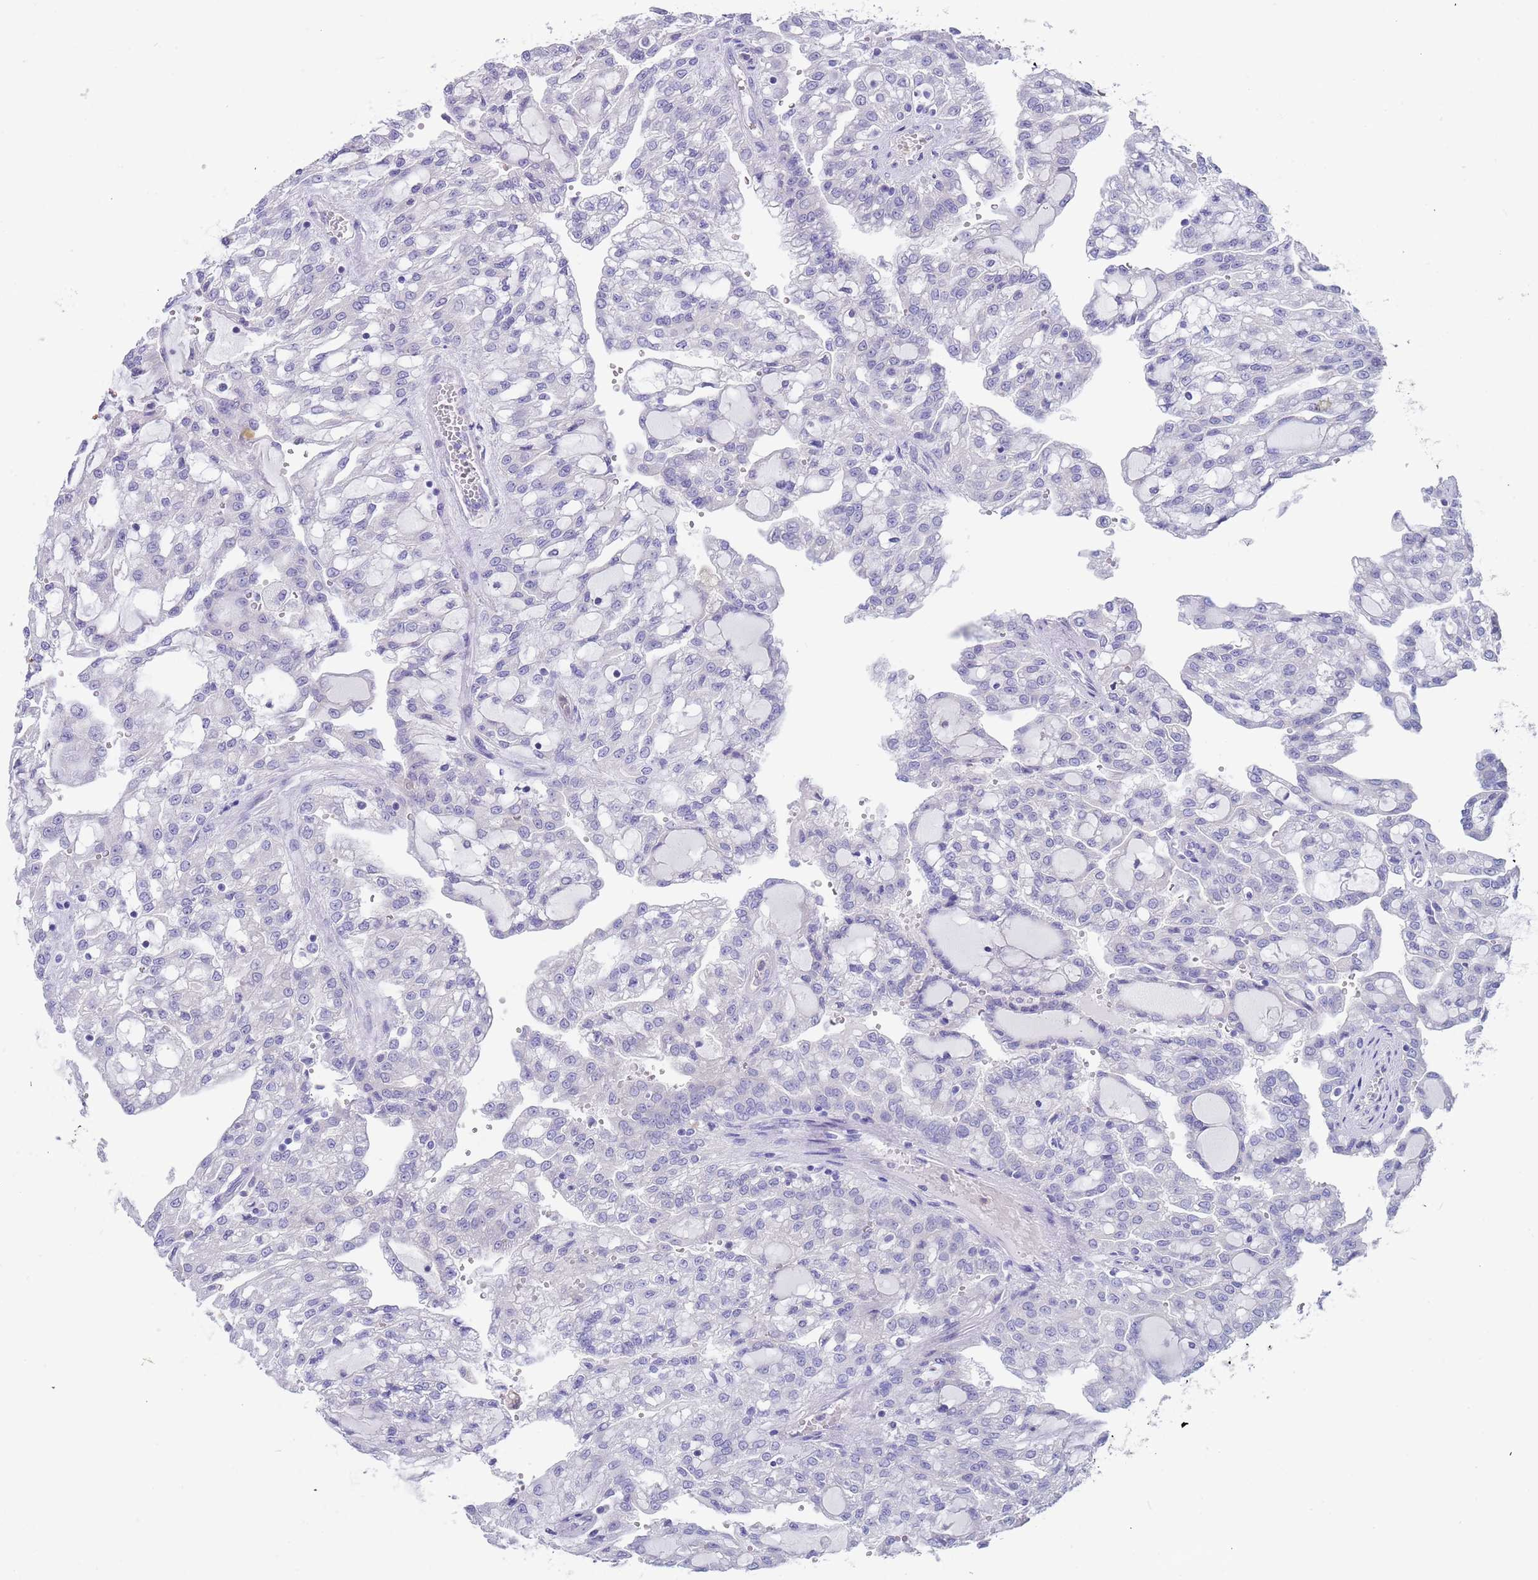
{"staining": {"intensity": "negative", "quantity": "none", "location": "none"}, "tissue": "renal cancer", "cell_type": "Tumor cells", "image_type": "cancer", "snomed": [{"axis": "morphology", "description": "Adenocarcinoma, NOS"}, {"axis": "topography", "description": "Kidney"}], "caption": "Immunohistochemistry (IHC) image of human renal cancer stained for a protein (brown), which shows no positivity in tumor cells.", "gene": "TYW1", "patient": {"sex": "male", "age": 63}}